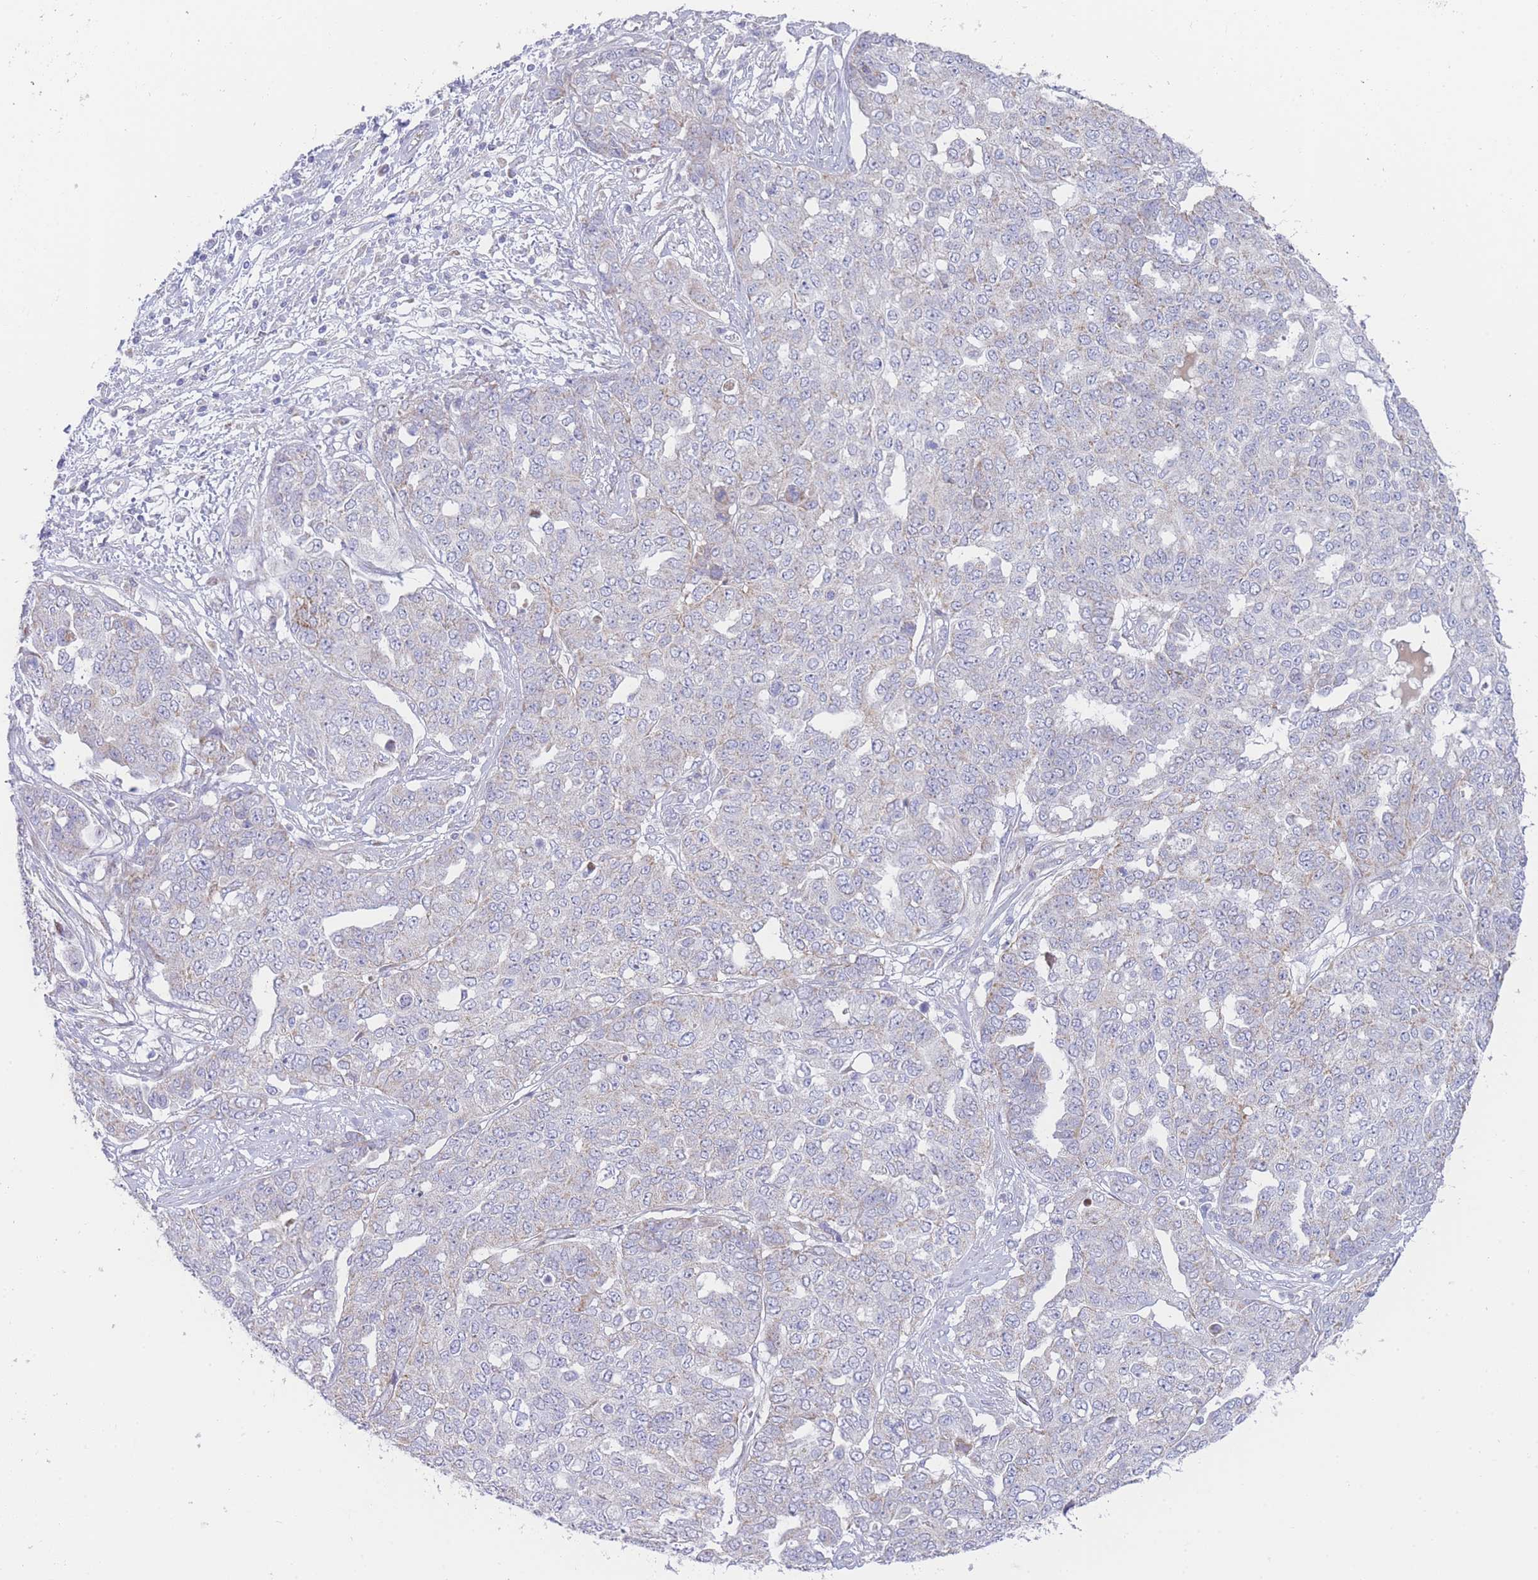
{"staining": {"intensity": "negative", "quantity": "none", "location": "none"}, "tissue": "ovarian cancer", "cell_type": "Tumor cells", "image_type": "cancer", "snomed": [{"axis": "morphology", "description": "Cystadenocarcinoma, serous, NOS"}, {"axis": "topography", "description": "Soft tissue"}, {"axis": "topography", "description": "Ovary"}], "caption": "DAB immunohistochemical staining of human ovarian cancer shows no significant expression in tumor cells.", "gene": "GPAM", "patient": {"sex": "female", "age": 57}}